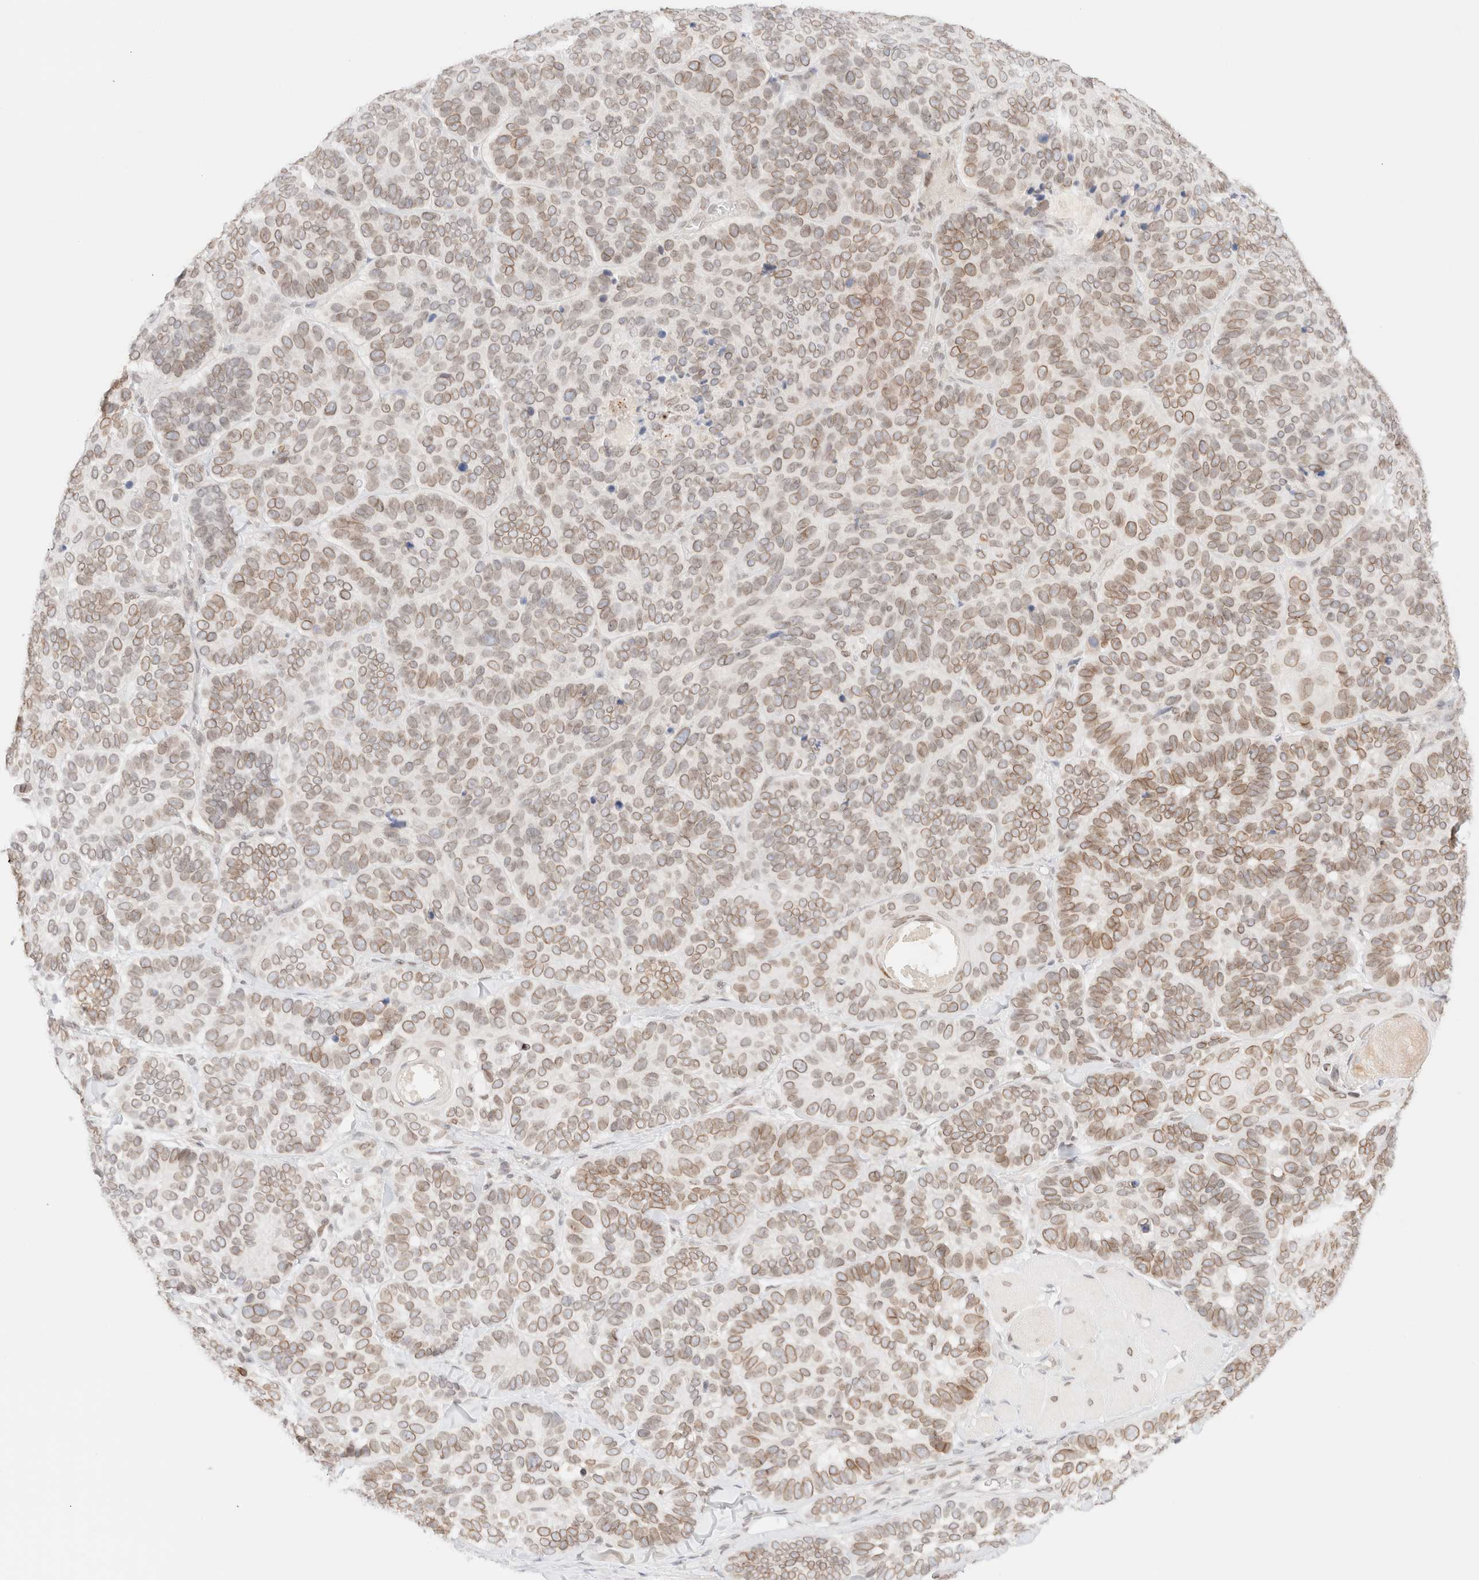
{"staining": {"intensity": "weak", "quantity": ">75%", "location": "cytoplasmic/membranous,nuclear"}, "tissue": "skin cancer", "cell_type": "Tumor cells", "image_type": "cancer", "snomed": [{"axis": "morphology", "description": "Basal cell carcinoma"}, {"axis": "topography", "description": "Skin"}], "caption": "Human basal cell carcinoma (skin) stained for a protein (brown) displays weak cytoplasmic/membranous and nuclear positive positivity in about >75% of tumor cells.", "gene": "ZNF770", "patient": {"sex": "male", "age": 62}}